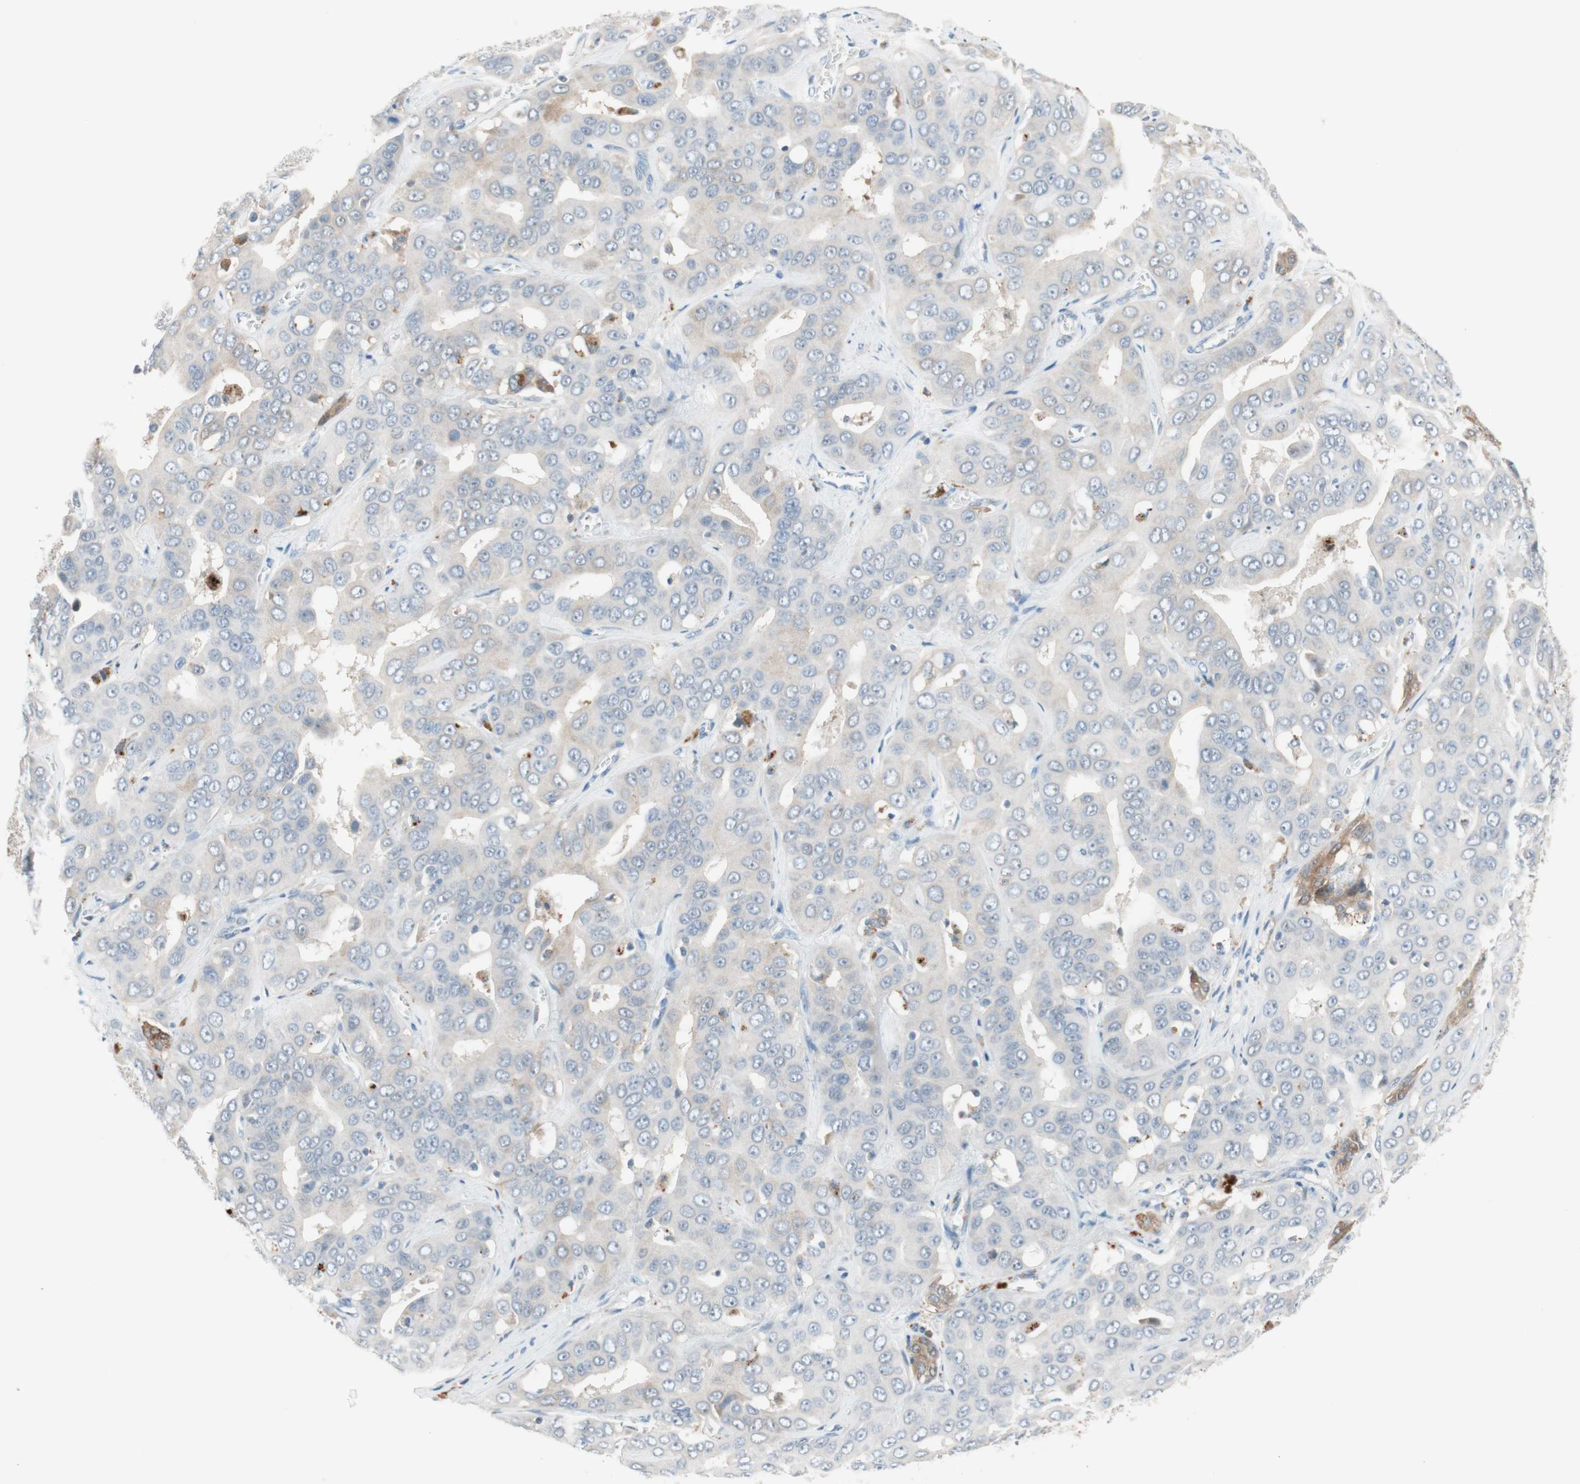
{"staining": {"intensity": "weak", "quantity": "<25%", "location": "cytoplasmic/membranous"}, "tissue": "liver cancer", "cell_type": "Tumor cells", "image_type": "cancer", "snomed": [{"axis": "morphology", "description": "Cholangiocarcinoma"}, {"axis": "topography", "description": "Liver"}], "caption": "Human liver cholangiocarcinoma stained for a protein using IHC exhibits no expression in tumor cells.", "gene": "PDZK1", "patient": {"sex": "female", "age": 52}}